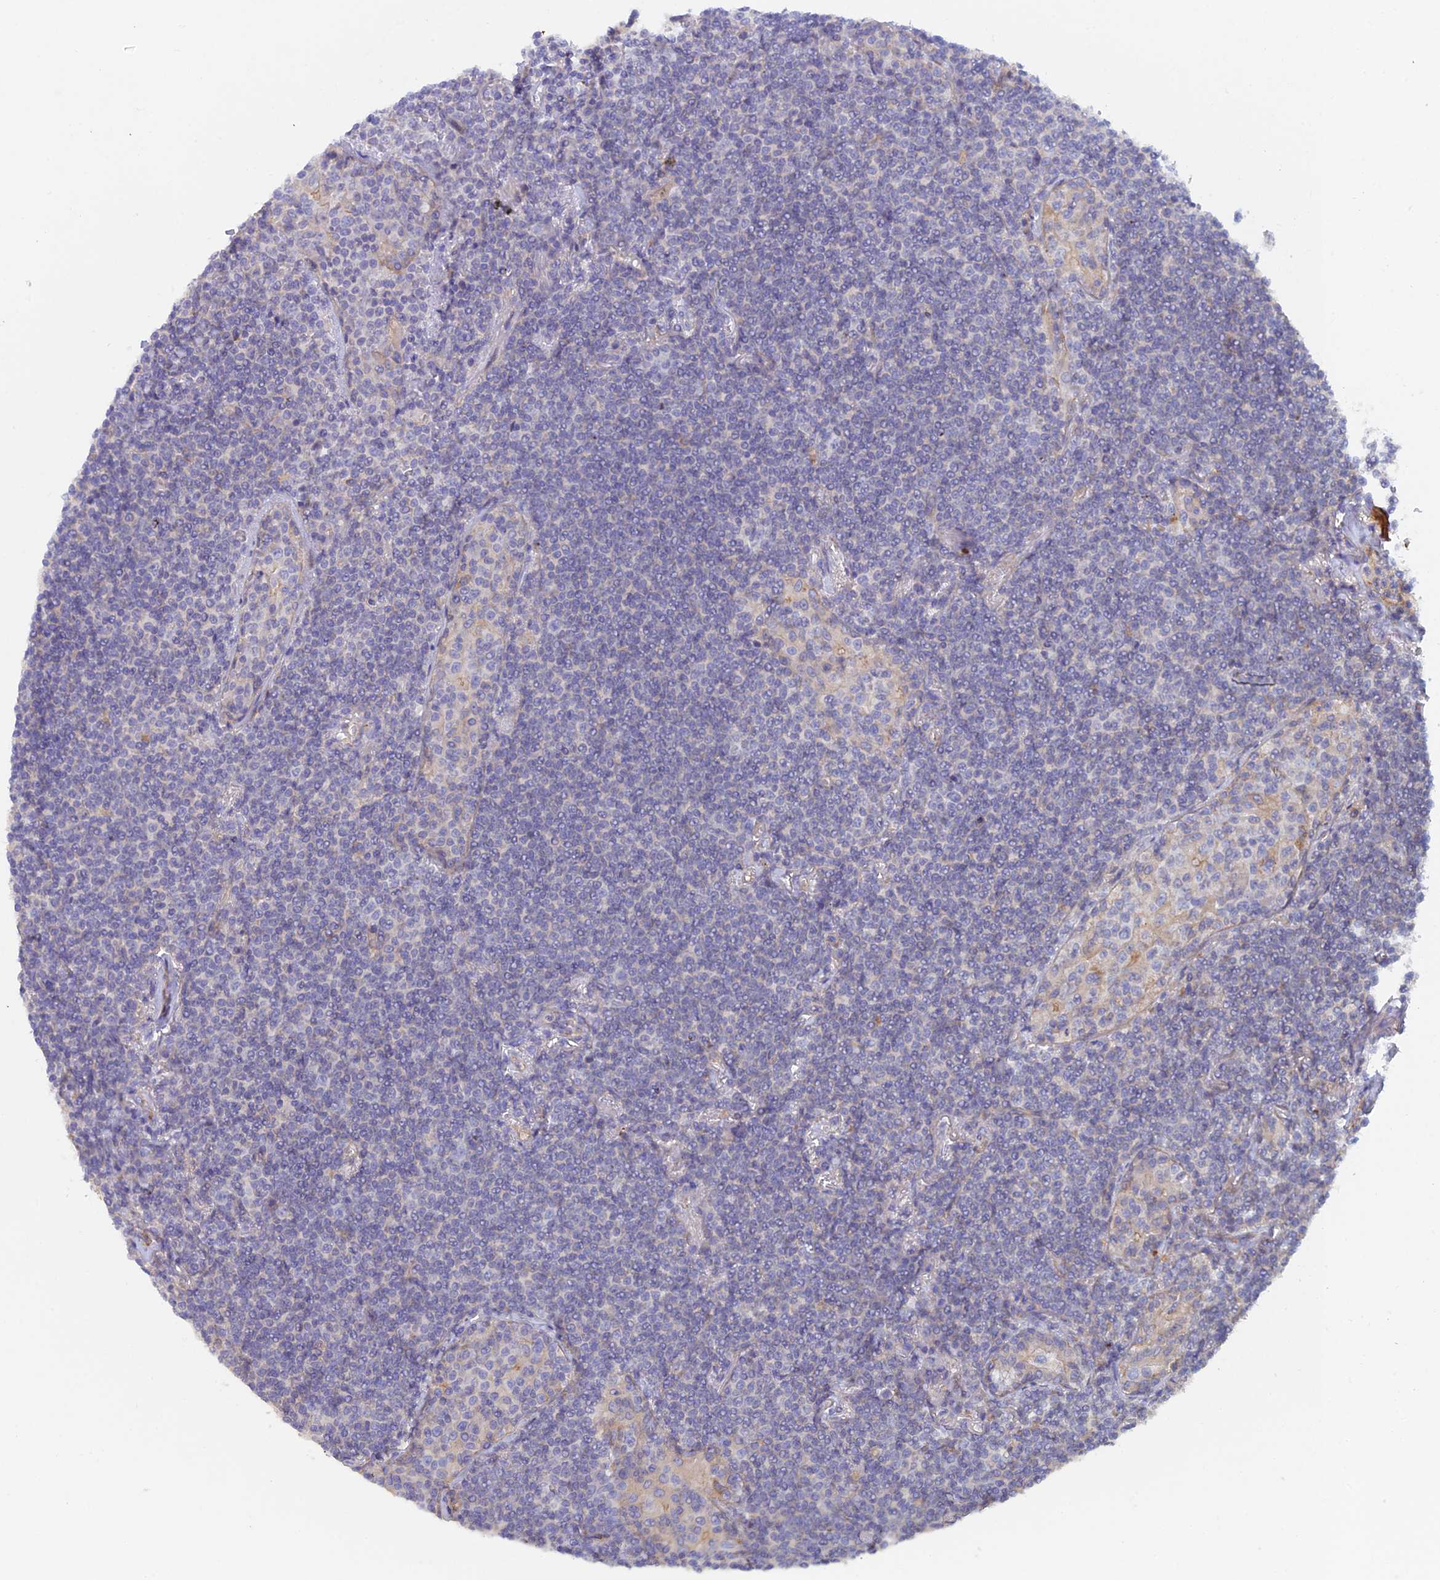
{"staining": {"intensity": "negative", "quantity": "none", "location": "none"}, "tissue": "lymphoma", "cell_type": "Tumor cells", "image_type": "cancer", "snomed": [{"axis": "morphology", "description": "Malignant lymphoma, non-Hodgkin's type, Low grade"}, {"axis": "topography", "description": "Lung"}], "caption": "This histopathology image is of lymphoma stained with immunohistochemistry to label a protein in brown with the nuclei are counter-stained blue. There is no staining in tumor cells. The staining was performed using DAB (3,3'-diaminobenzidine) to visualize the protein expression in brown, while the nuclei were stained in blue with hematoxylin (Magnification: 20x).", "gene": "FZR1", "patient": {"sex": "female", "age": 71}}